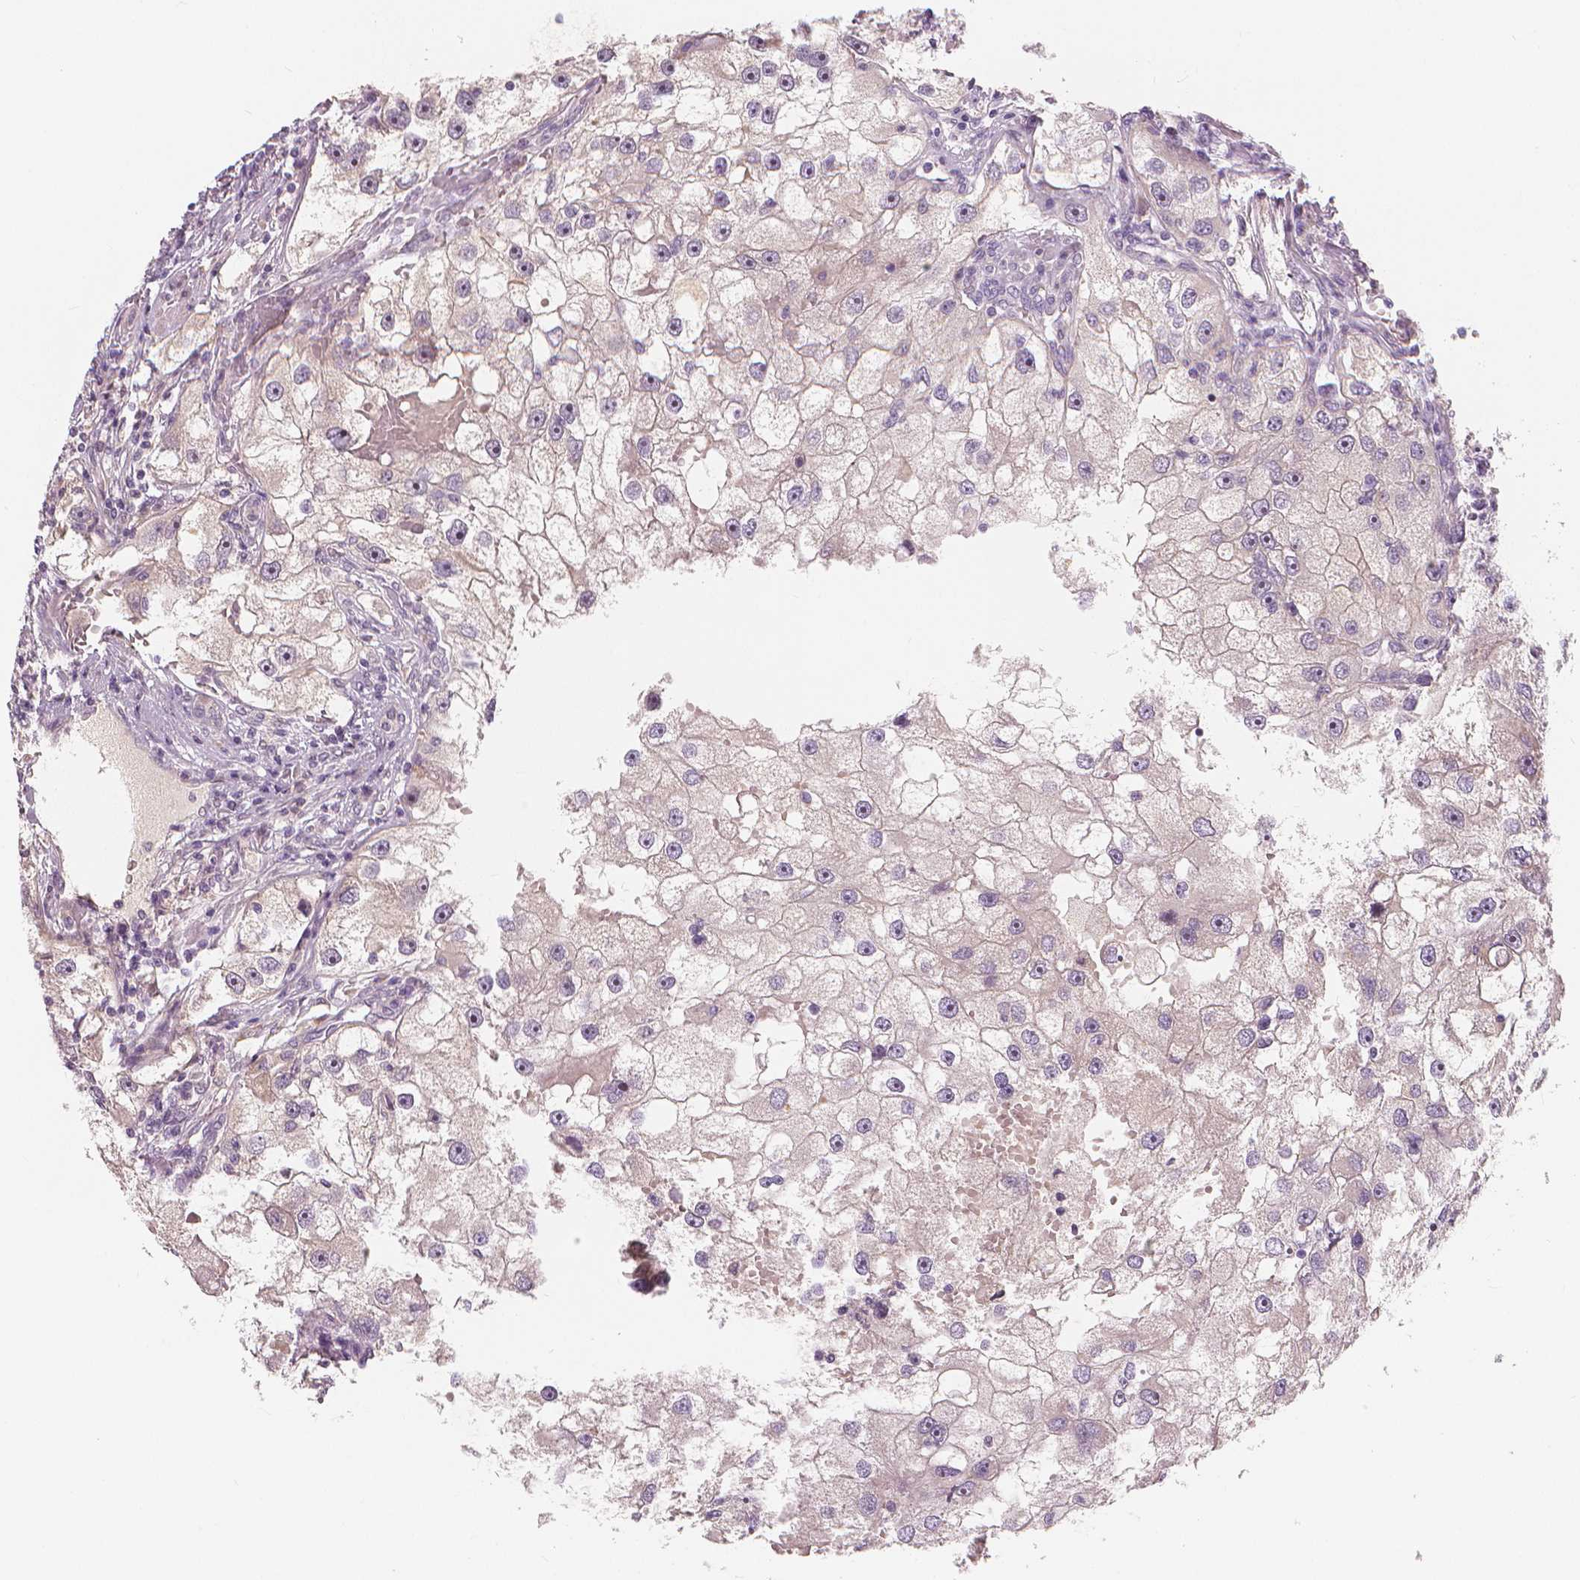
{"staining": {"intensity": "negative", "quantity": "none", "location": "none"}, "tissue": "renal cancer", "cell_type": "Tumor cells", "image_type": "cancer", "snomed": [{"axis": "morphology", "description": "Adenocarcinoma, NOS"}, {"axis": "topography", "description": "Kidney"}], "caption": "IHC of renal cancer shows no staining in tumor cells. (Brightfield microscopy of DAB (3,3'-diaminobenzidine) immunohistochemistry (IHC) at high magnification).", "gene": "RNASE7", "patient": {"sex": "male", "age": 63}}